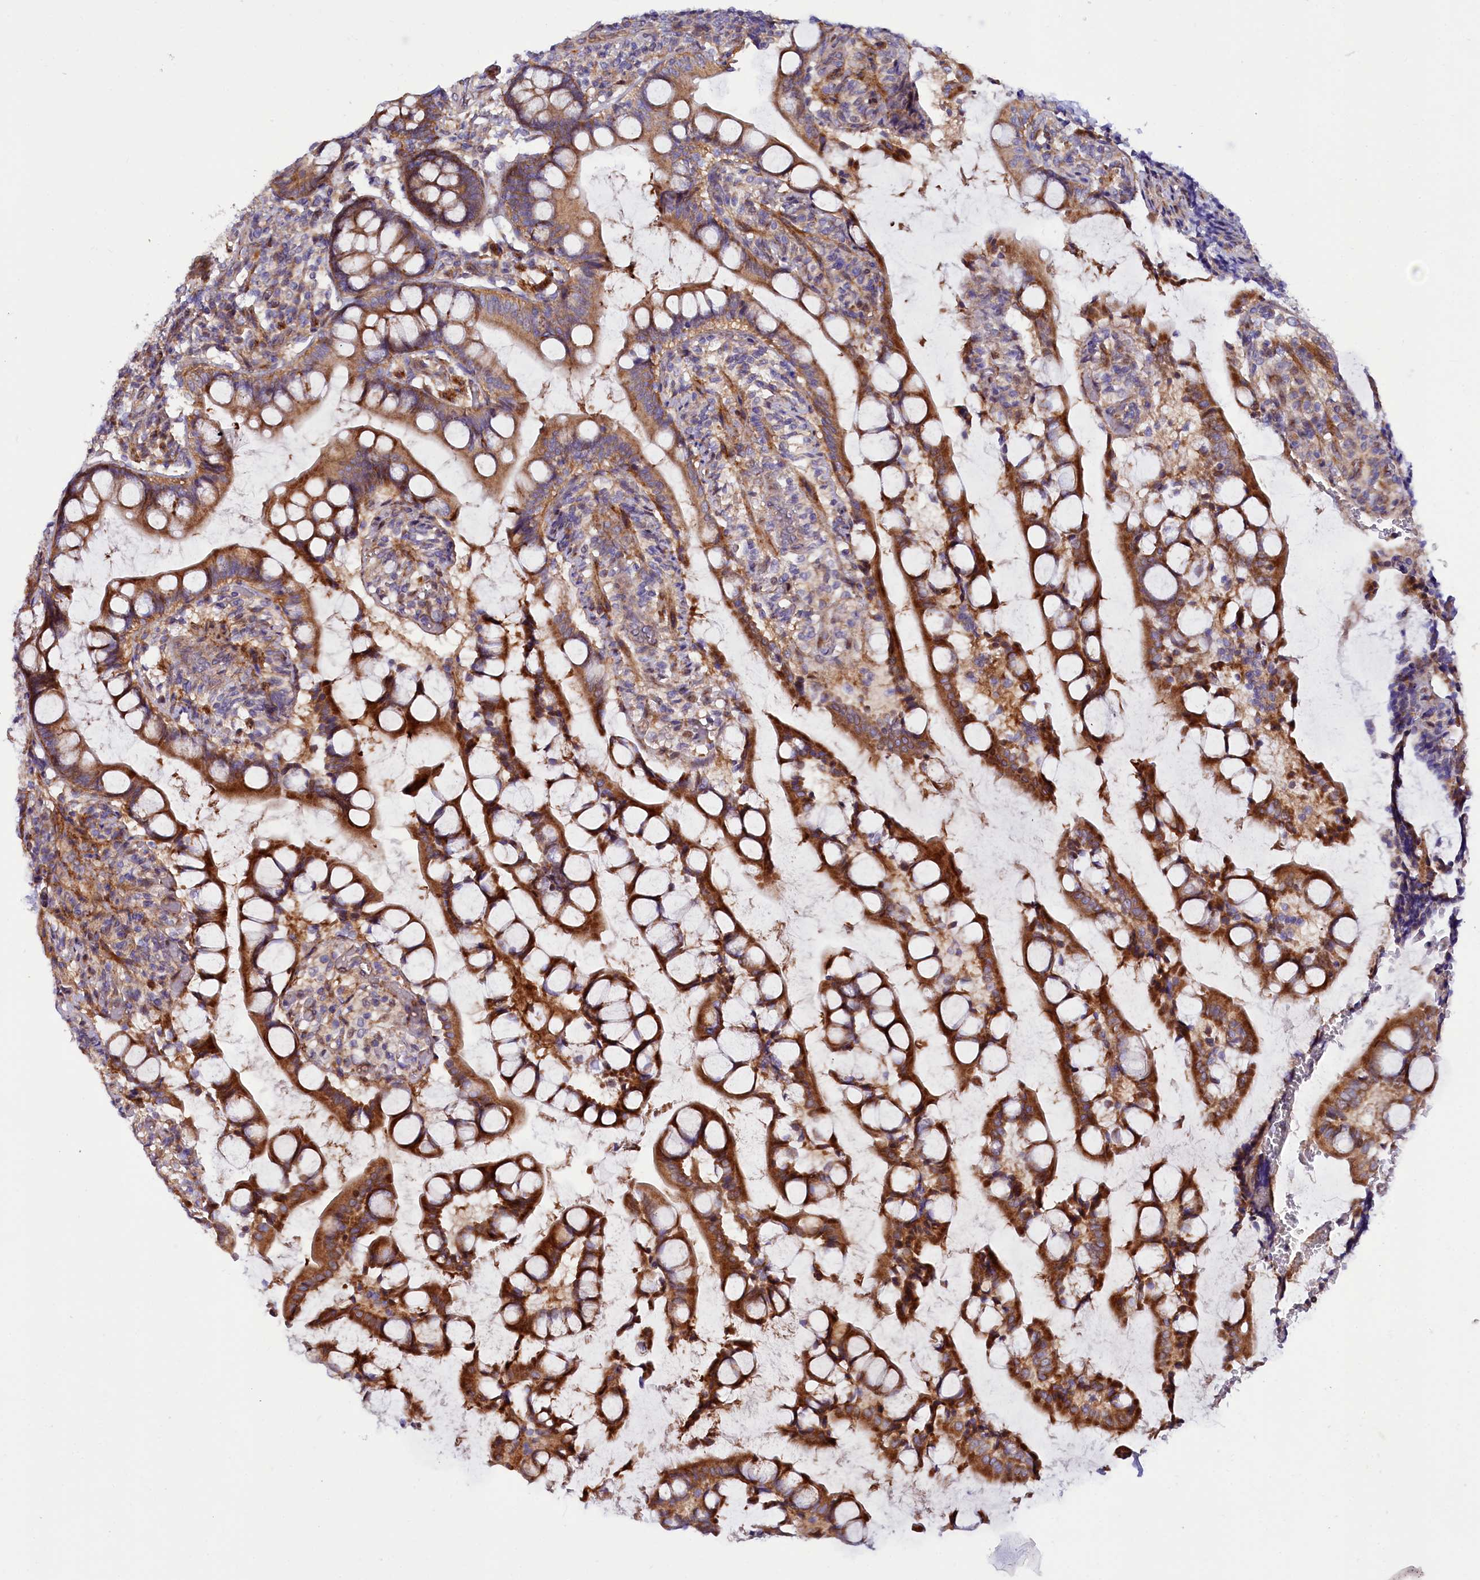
{"staining": {"intensity": "strong", "quantity": ">75%", "location": "cytoplasmic/membranous"}, "tissue": "small intestine", "cell_type": "Glandular cells", "image_type": "normal", "snomed": [{"axis": "morphology", "description": "Normal tissue, NOS"}, {"axis": "topography", "description": "Small intestine"}], "caption": "Protein staining by immunohistochemistry reveals strong cytoplasmic/membranous expression in approximately >75% of glandular cells in normal small intestine.", "gene": "PDZRN3", "patient": {"sex": "male", "age": 52}}